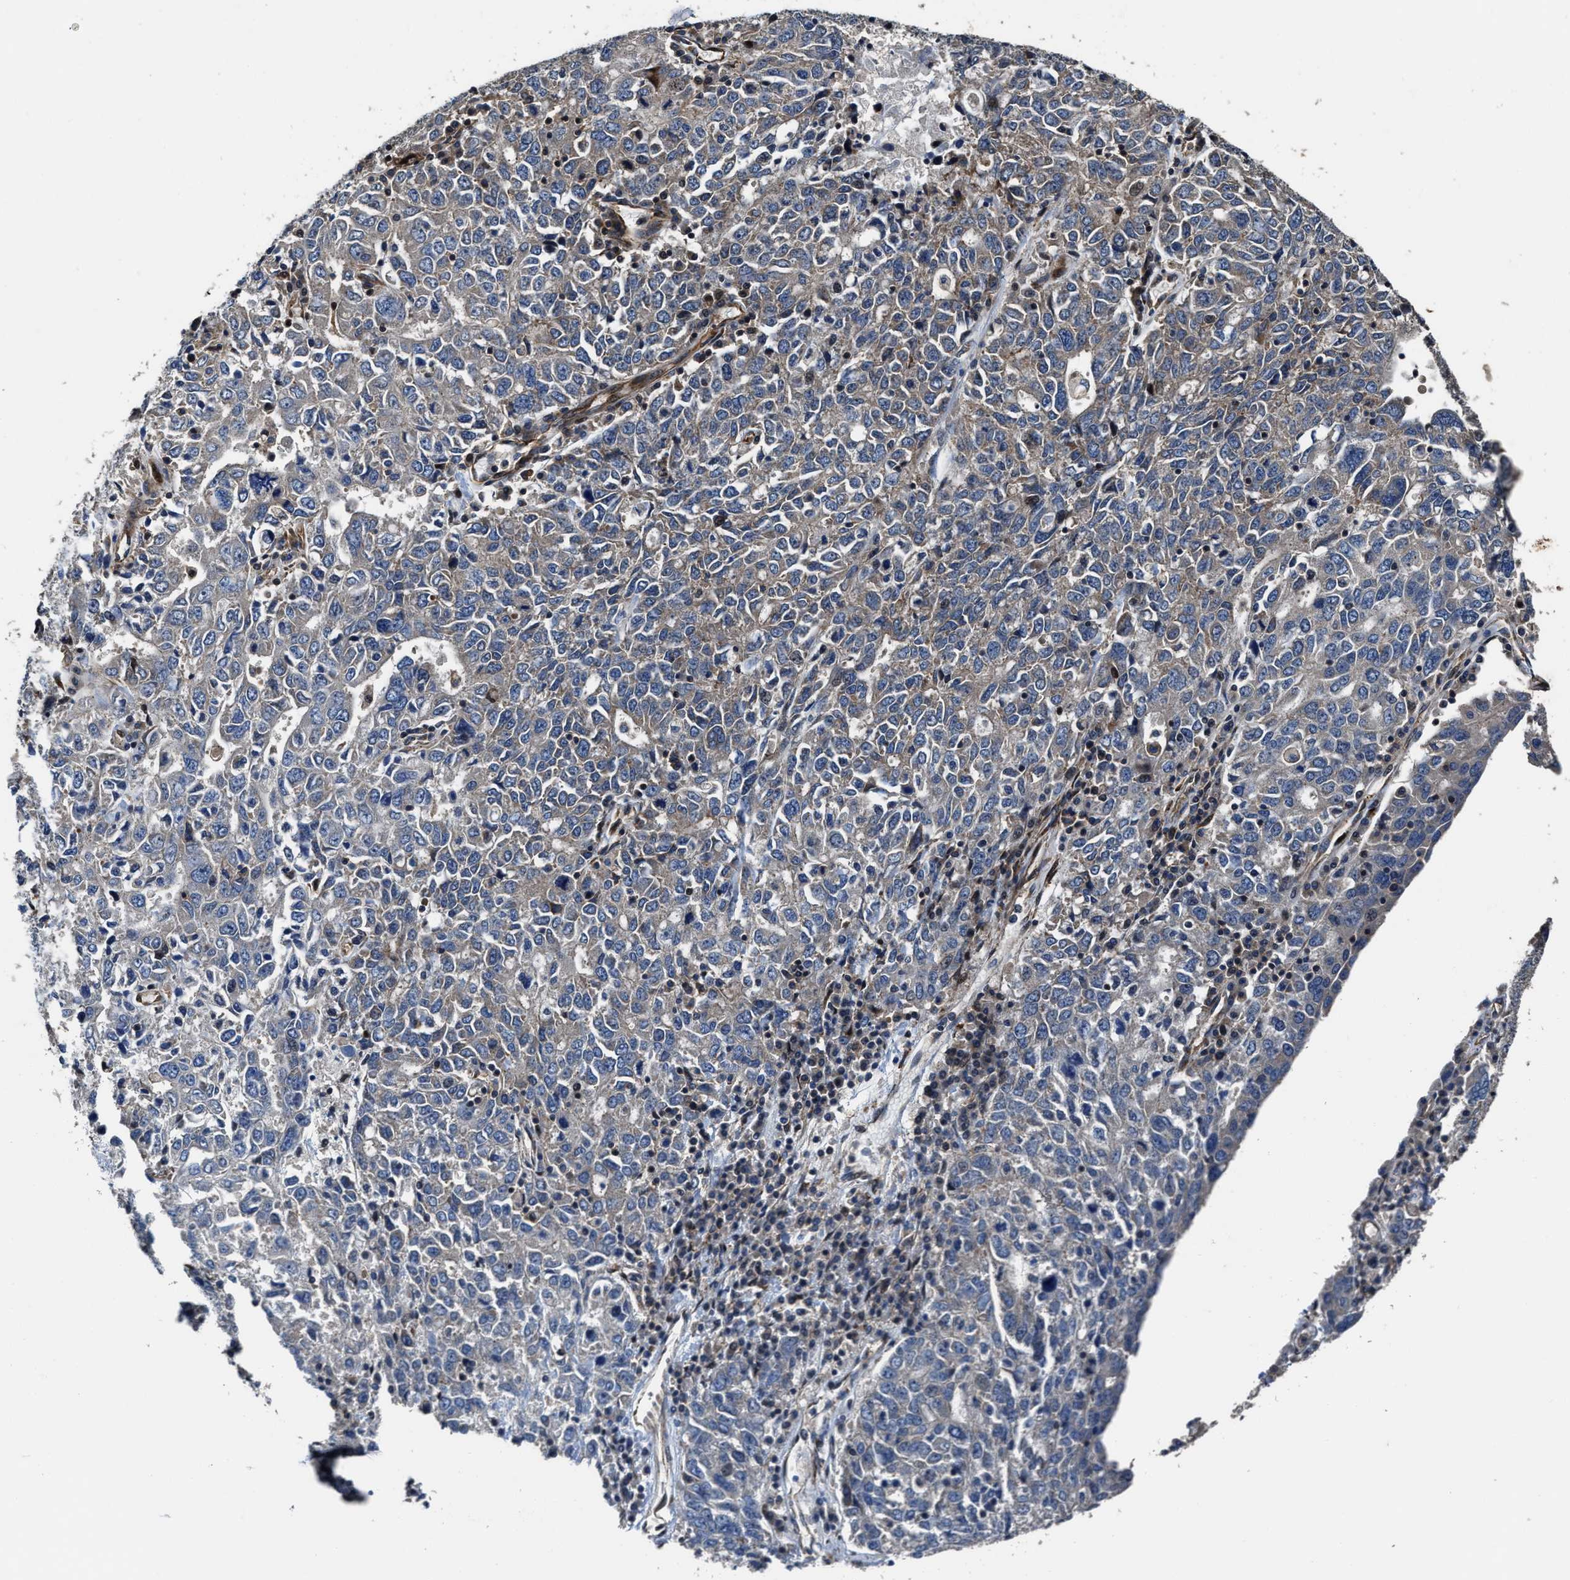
{"staining": {"intensity": "weak", "quantity": "<25%", "location": "cytoplasmic/membranous"}, "tissue": "ovarian cancer", "cell_type": "Tumor cells", "image_type": "cancer", "snomed": [{"axis": "morphology", "description": "Carcinoma, endometroid"}, {"axis": "topography", "description": "Ovary"}], "caption": "Tumor cells show no significant protein expression in ovarian cancer. (DAB immunohistochemistry visualized using brightfield microscopy, high magnification).", "gene": "PTAR1", "patient": {"sex": "female", "age": 62}}